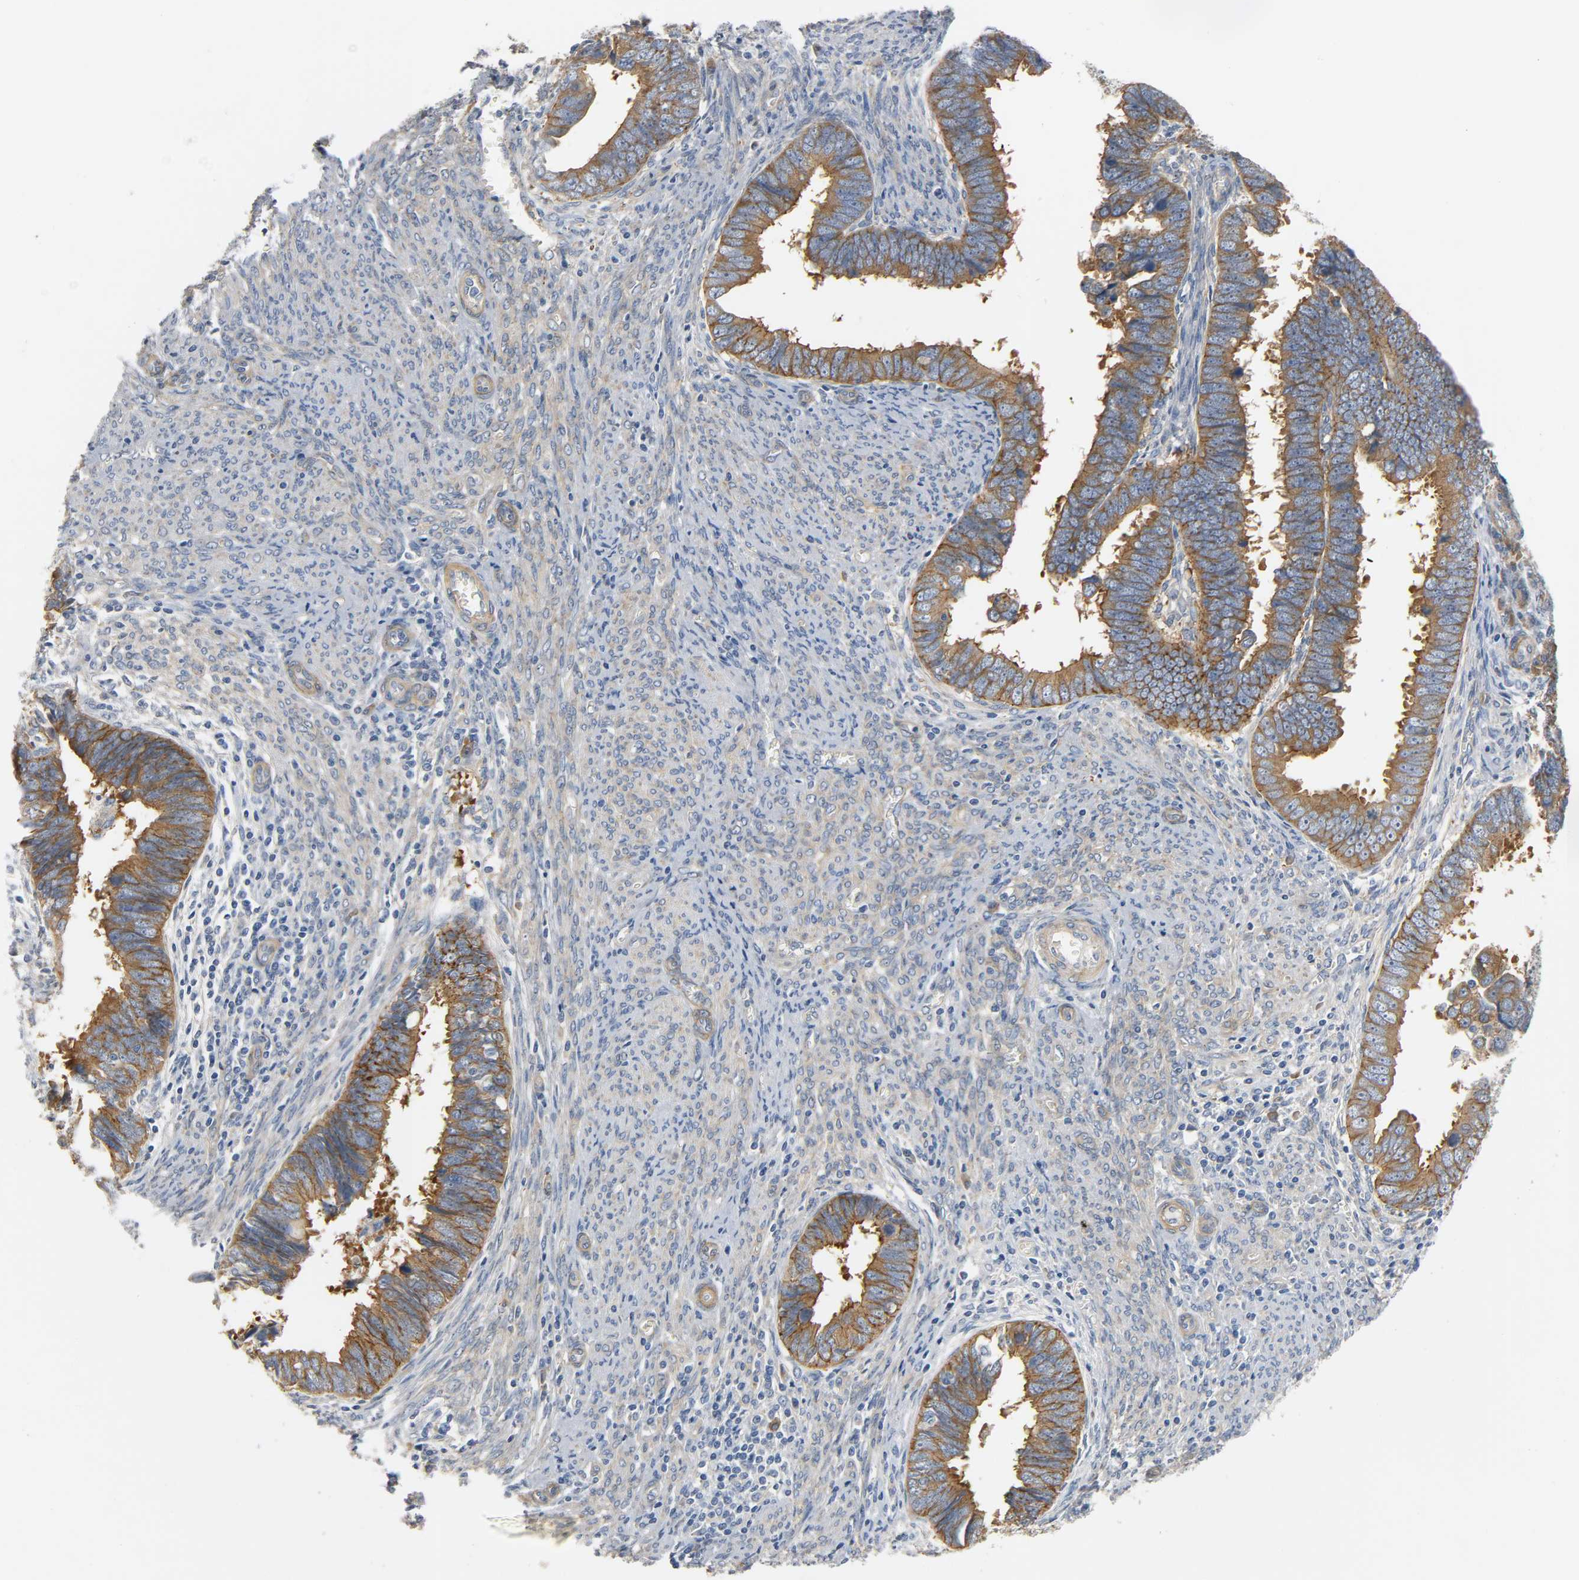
{"staining": {"intensity": "strong", "quantity": ">75%", "location": "cytoplasmic/membranous"}, "tissue": "endometrial cancer", "cell_type": "Tumor cells", "image_type": "cancer", "snomed": [{"axis": "morphology", "description": "Adenocarcinoma, NOS"}, {"axis": "topography", "description": "Endometrium"}], "caption": "High-power microscopy captured an immunohistochemistry histopathology image of adenocarcinoma (endometrial), revealing strong cytoplasmic/membranous staining in about >75% of tumor cells. (DAB (3,3'-diaminobenzidine) IHC with brightfield microscopy, high magnification).", "gene": "ARPC1A", "patient": {"sex": "female", "age": 75}}